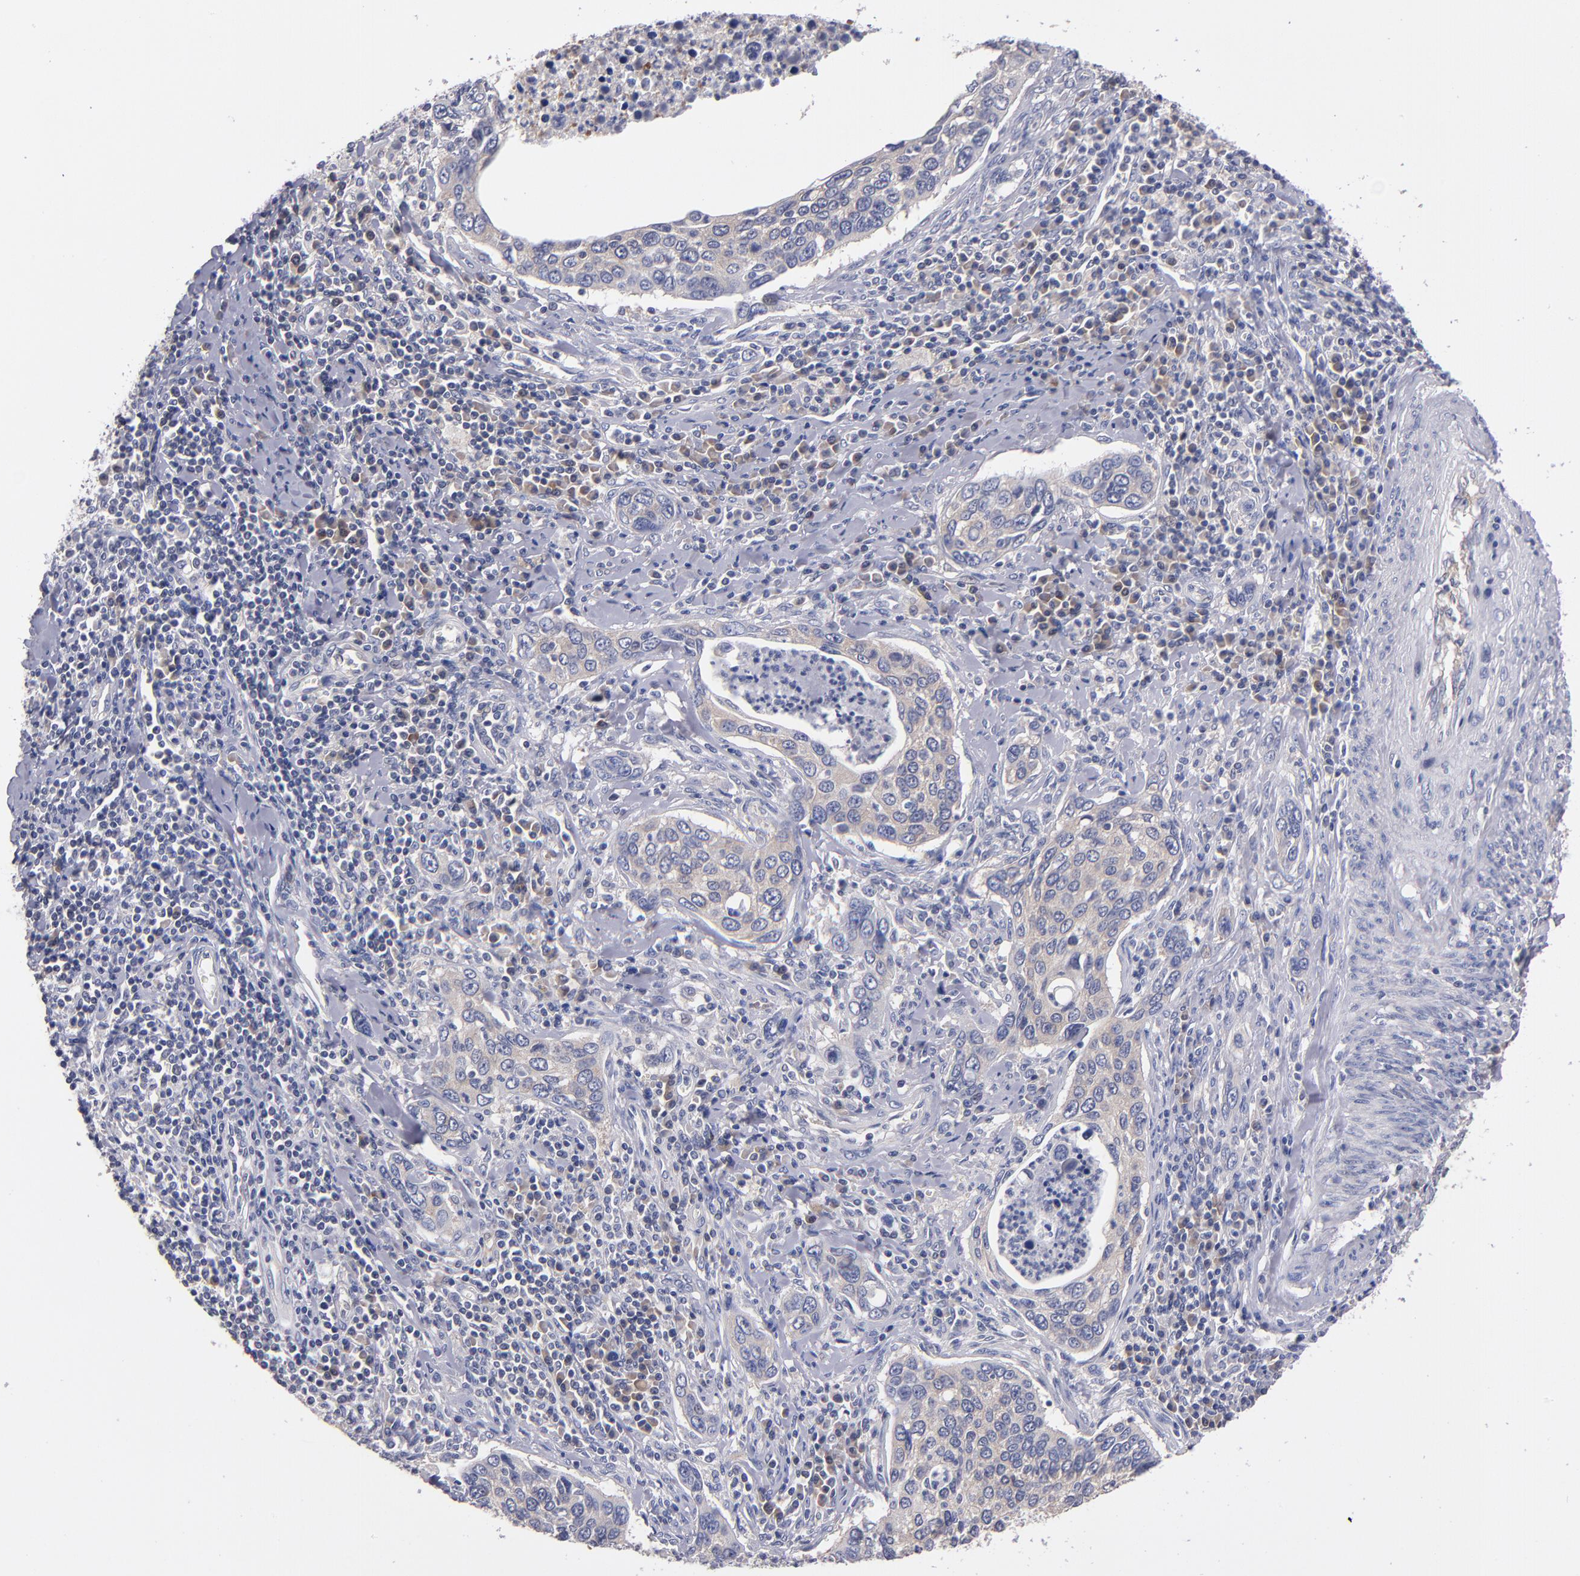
{"staining": {"intensity": "weak", "quantity": "25%-75%", "location": "cytoplasmic/membranous"}, "tissue": "cervical cancer", "cell_type": "Tumor cells", "image_type": "cancer", "snomed": [{"axis": "morphology", "description": "Squamous cell carcinoma, NOS"}, {"axis": "topography", "description": "Cervix"}], "caption": "Cervical squamous cell carcinoma stained for a protein (brown) shows weak cytoplasmic/membranous positive expression in approximately 25%-75% of tumor cells.", "gene": "EIF3L", "patient": {"sex": "female", "age": 53}}